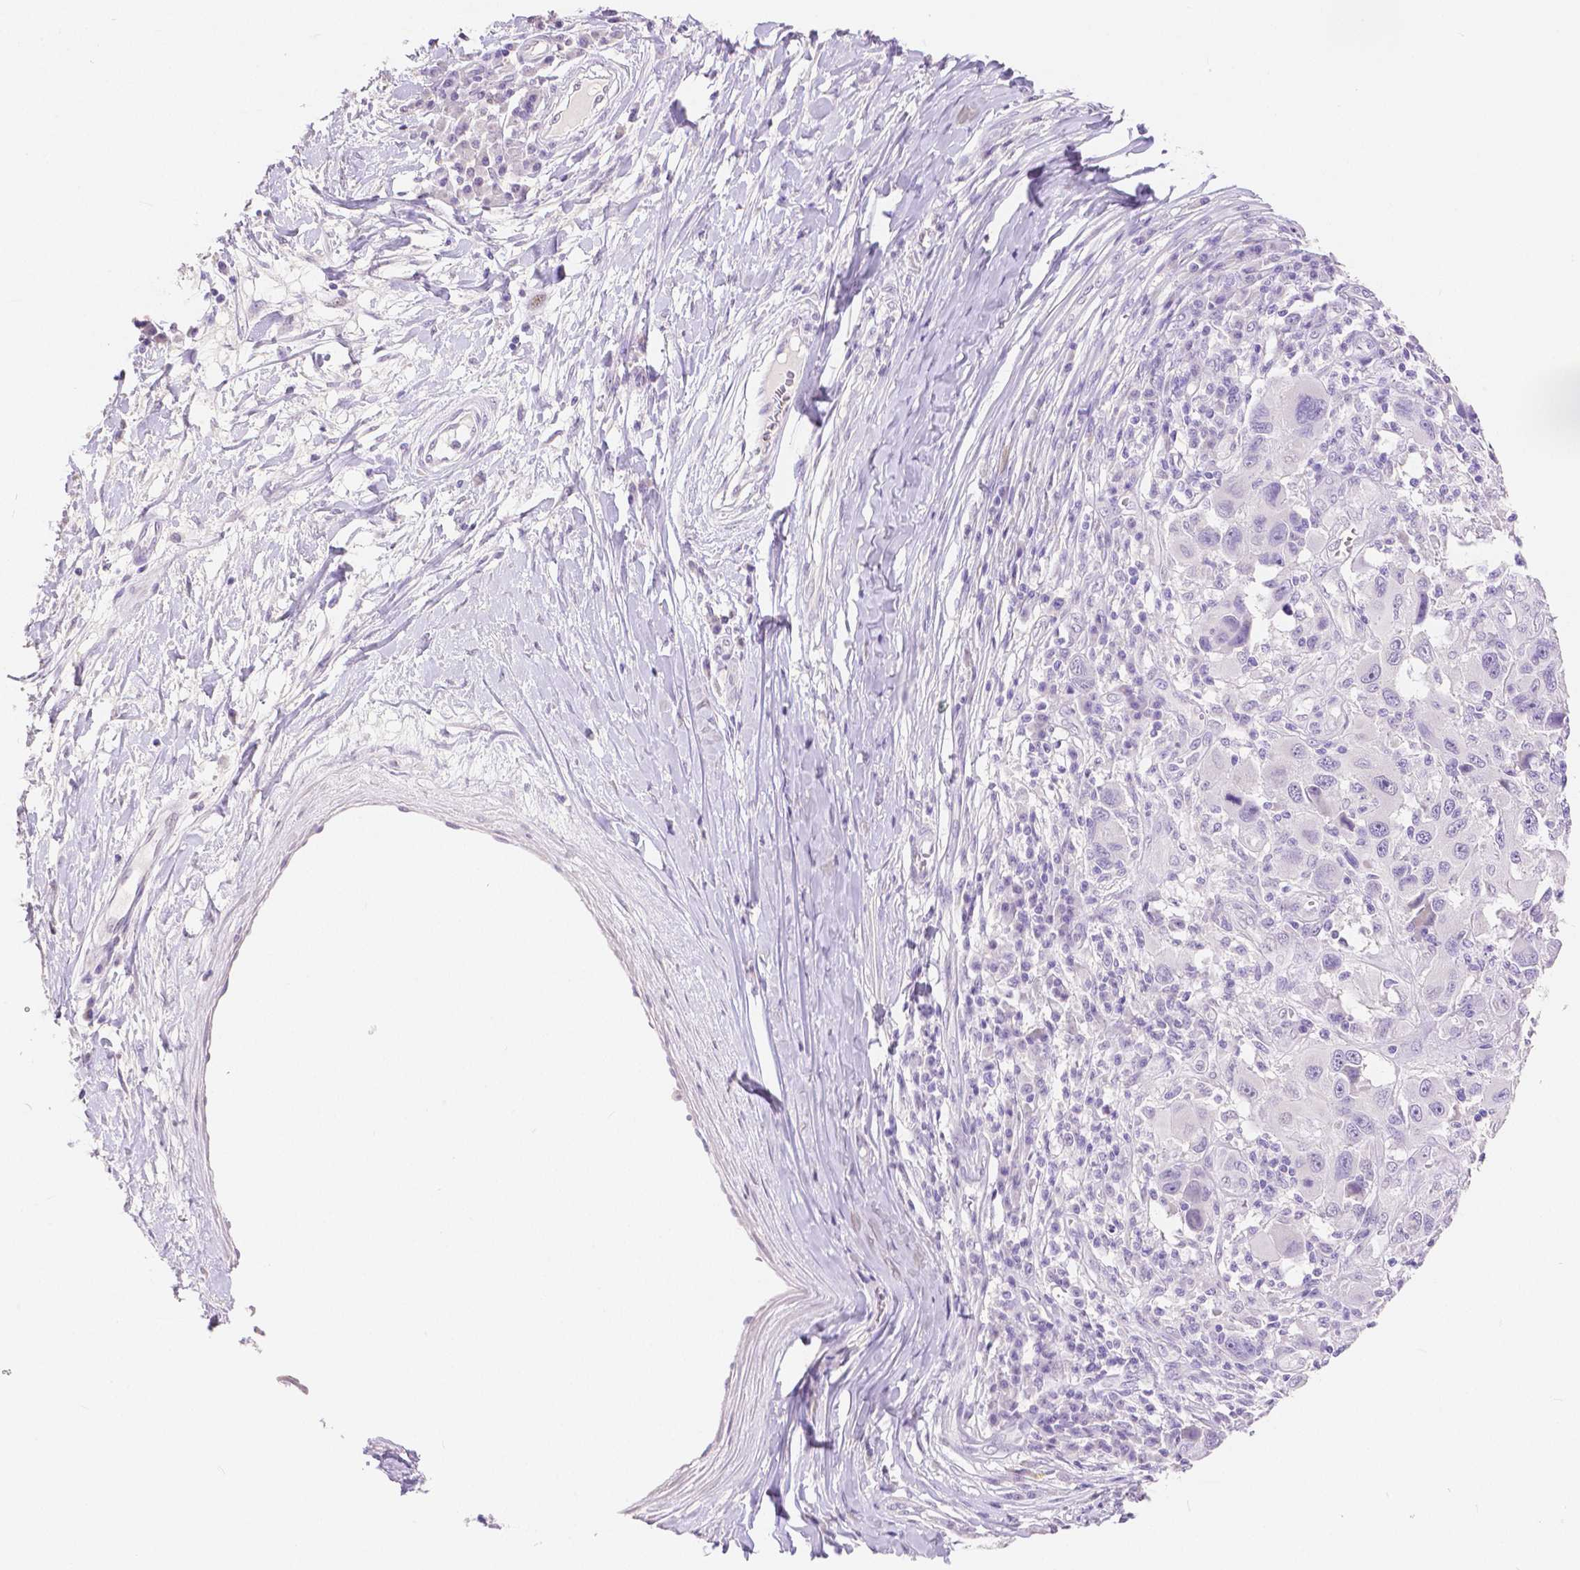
{"staining": {"intensity": "negative", "quantity": "none", "location": "none"}, "tissue": "melanoma", "cell_type": "Tumor cells", "image_type": "cancer", "snomed": [{"axis": "morphology", "description": "Malignant melanoma, NOS"}, {"axis": "topography", "description": "Skin"}], "caption": "Immunohistochemistry (IHC) photomicrograph of melanoma stained for a protein (brown), which displays no expression in tumor cells. (Brightfield microscopy of DAB (3,3'-diaminobenzidine) IHC at high magnification).", "gene": "HNF1B", "patient": {"sex": "male", "age": 53}}